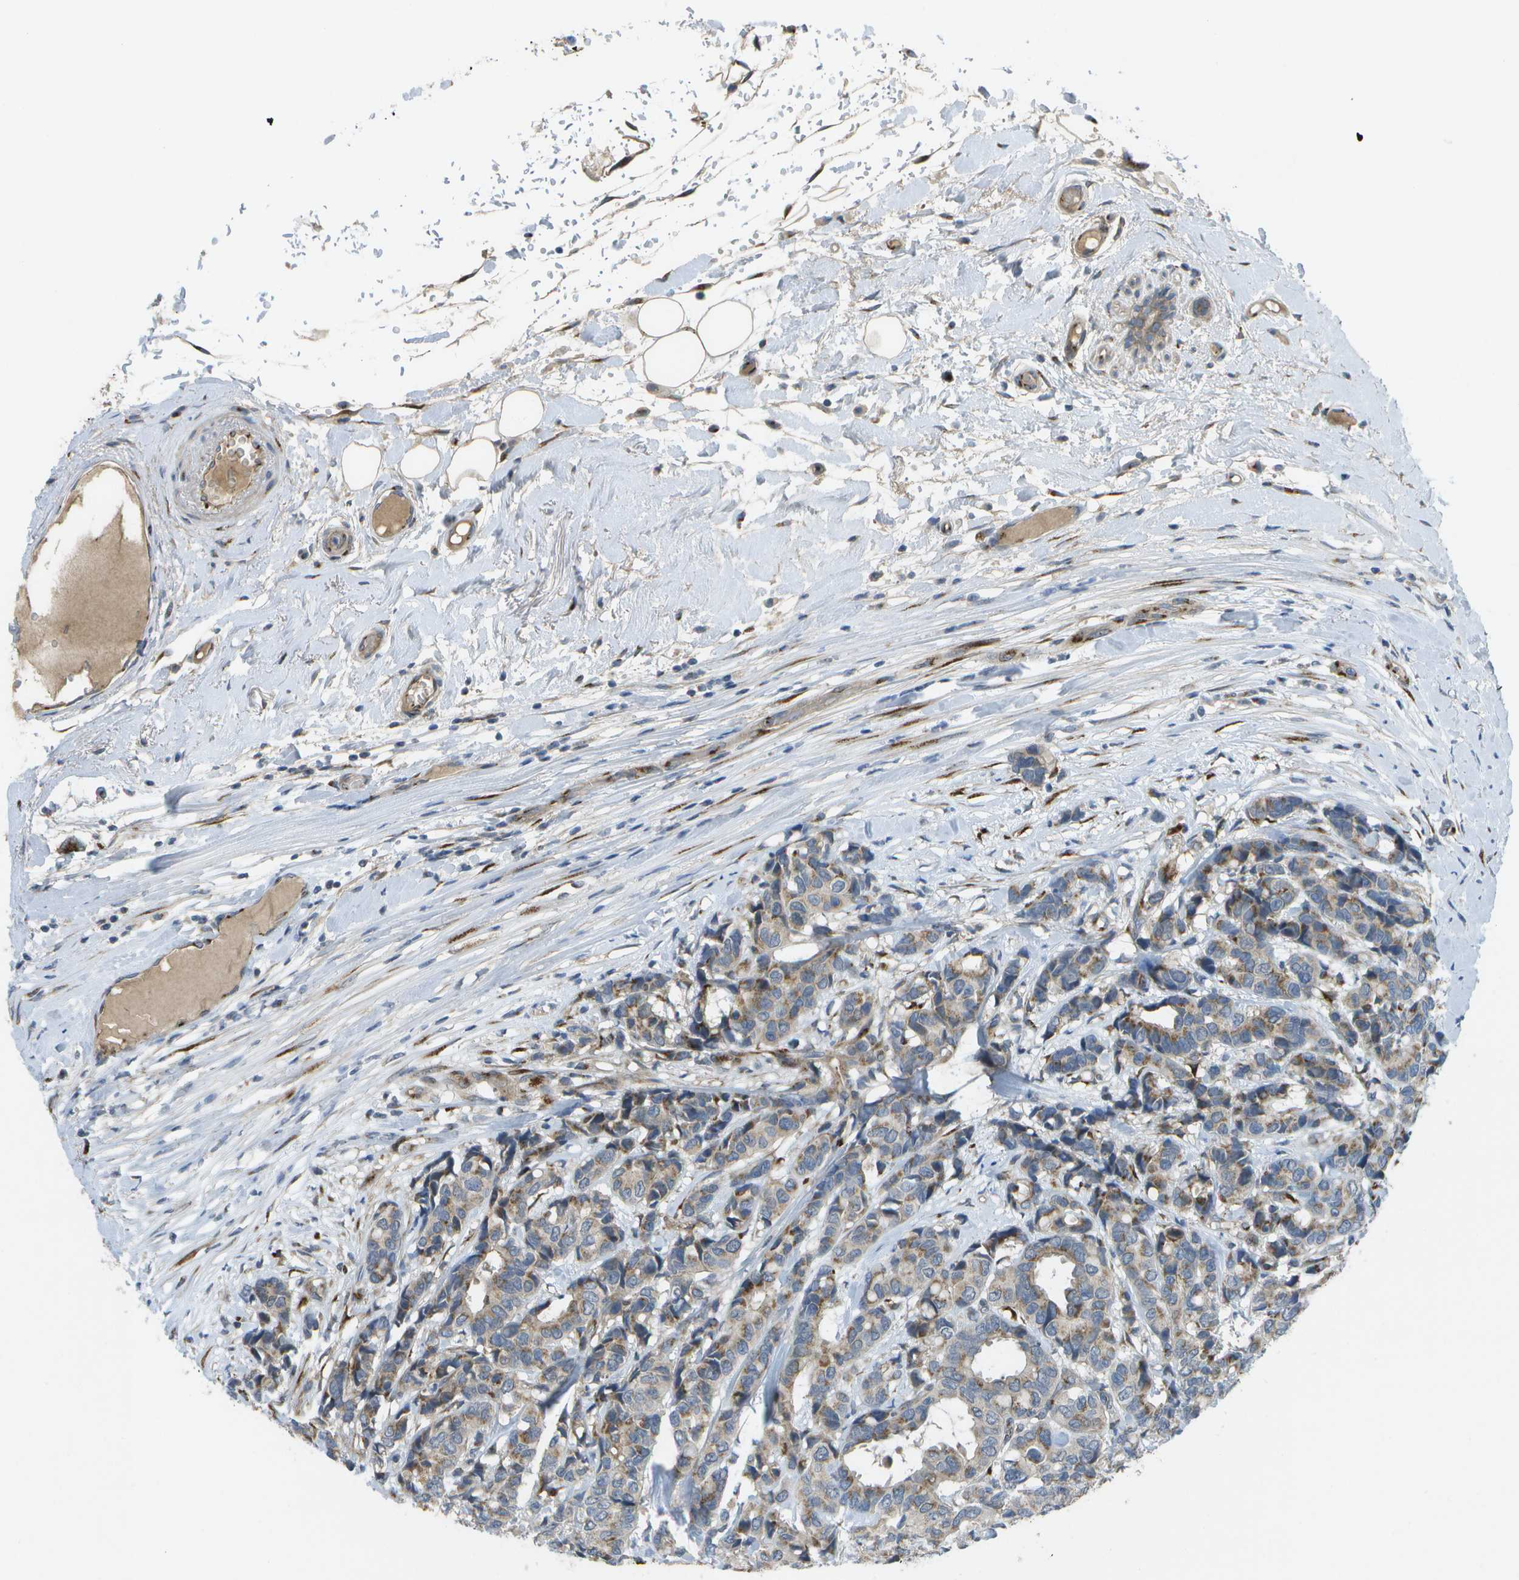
{"staining": {"intensity": "weak", "quantity": ">75%", "location": "cytoplasmic/membranous"}, "tissue": "breast cancer", "cell_type": "Tumor cells", "image_type": "cancer", "snomed": [{"axis": "morphology", "description": "Duct carcinoma"}, {"axis": "topography", "description": "Breast"}], "caption": "Protein staining by immunohistochemistry (IHC) displays weak cytoplasmic/membranous positivity in approximately >75% of tumor cells in breast cancer (infiltrating ductal carcinoma).", "gene": "QSOX2", "patient": {"sex": "female", "age": 87}}